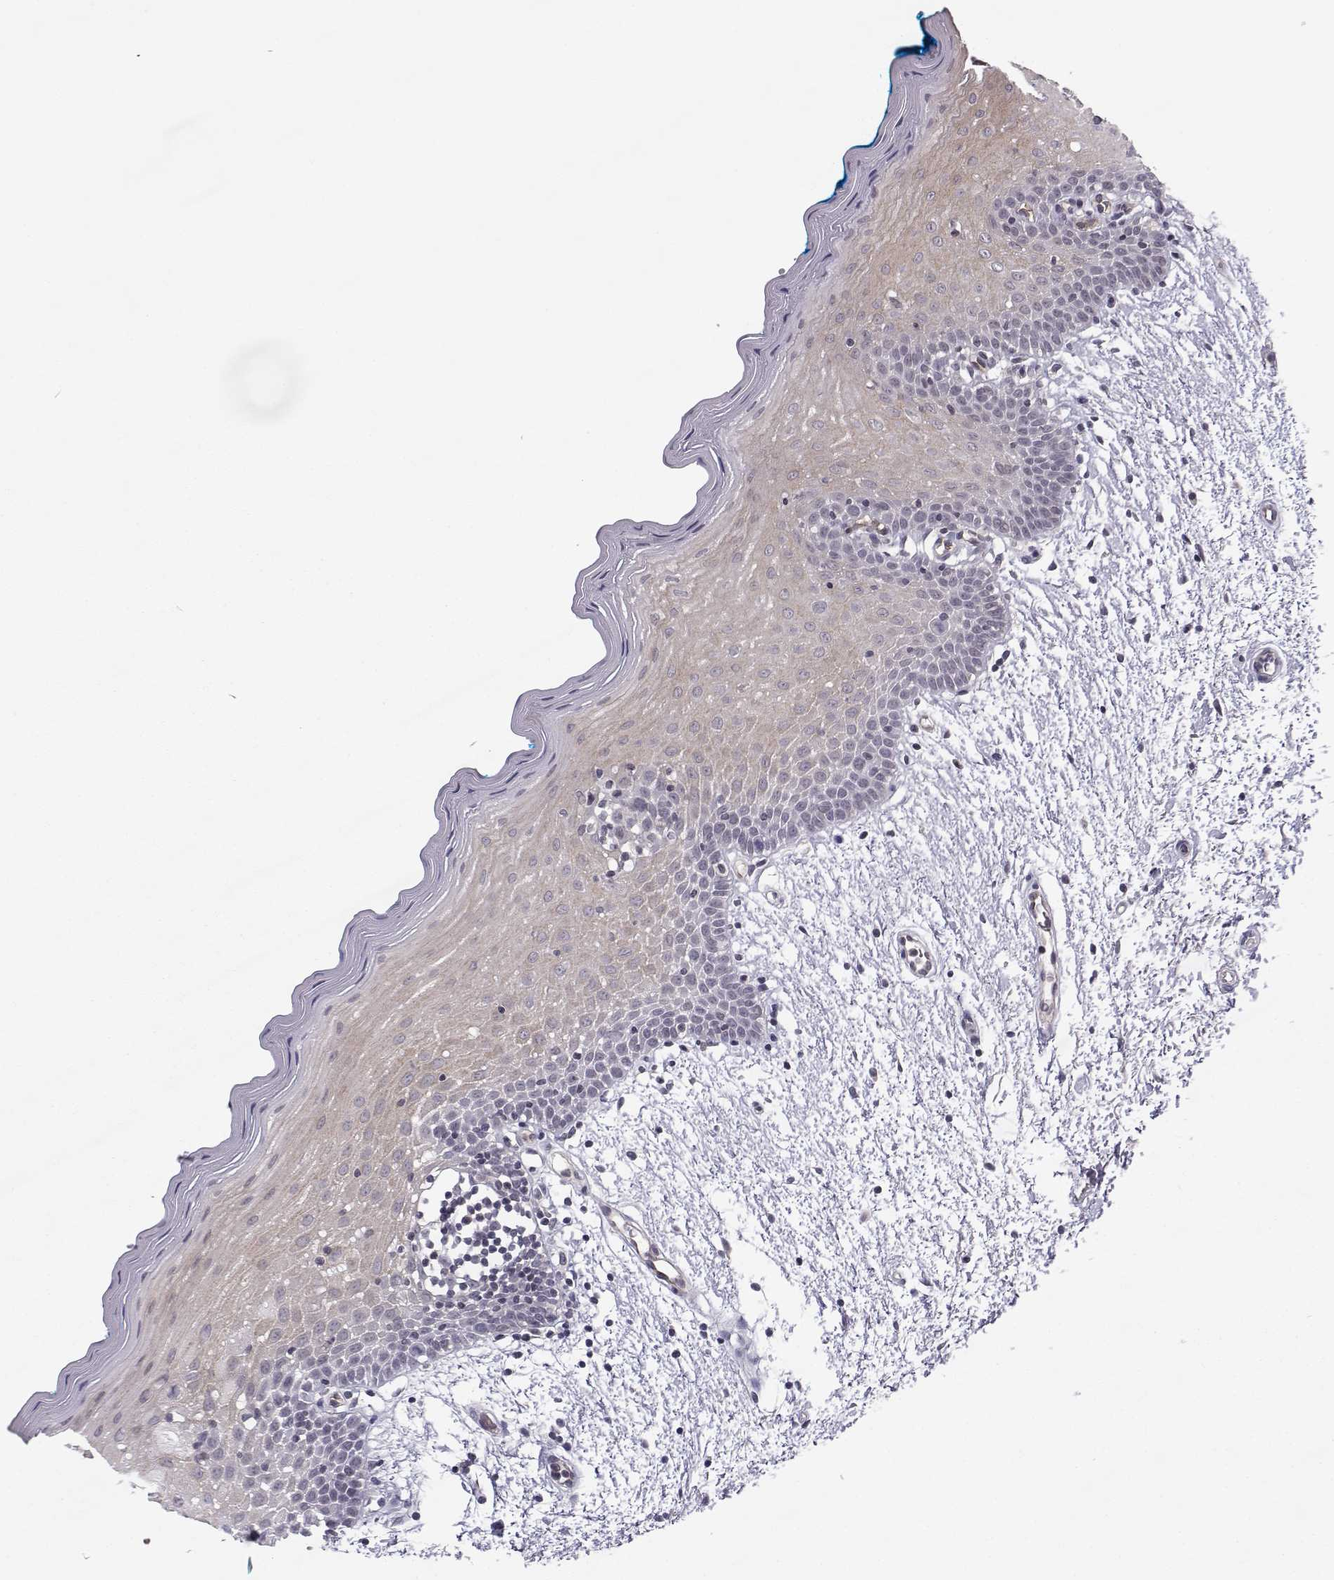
{"staining": {"intensity": "weak", "quantity": ">75%", "location": "cytoplasmic/membranous"}, "tissue": "oral mucosa", "cell_type": "Squamous epithelial cells", "image_type": "normal", "snomed": [{"axis": "morphology", "description": "Normal tissue, NOS"}, {"axis": "morphology", "description": "Squamous cell carcinoma, NOS"}, {"axis": "topography", "description": "Oral tissue"}, {"axis": "topography", "description": "Head-Neck"}], "caption": "Brown immunohistochemical staining in benign oral mucosa shows weak cytoplasmic/membranous expression in approximately >75% of squamous epithelial cells.", "gene": "KIF13B", "patient": {"sex": "female", "age": 75}}